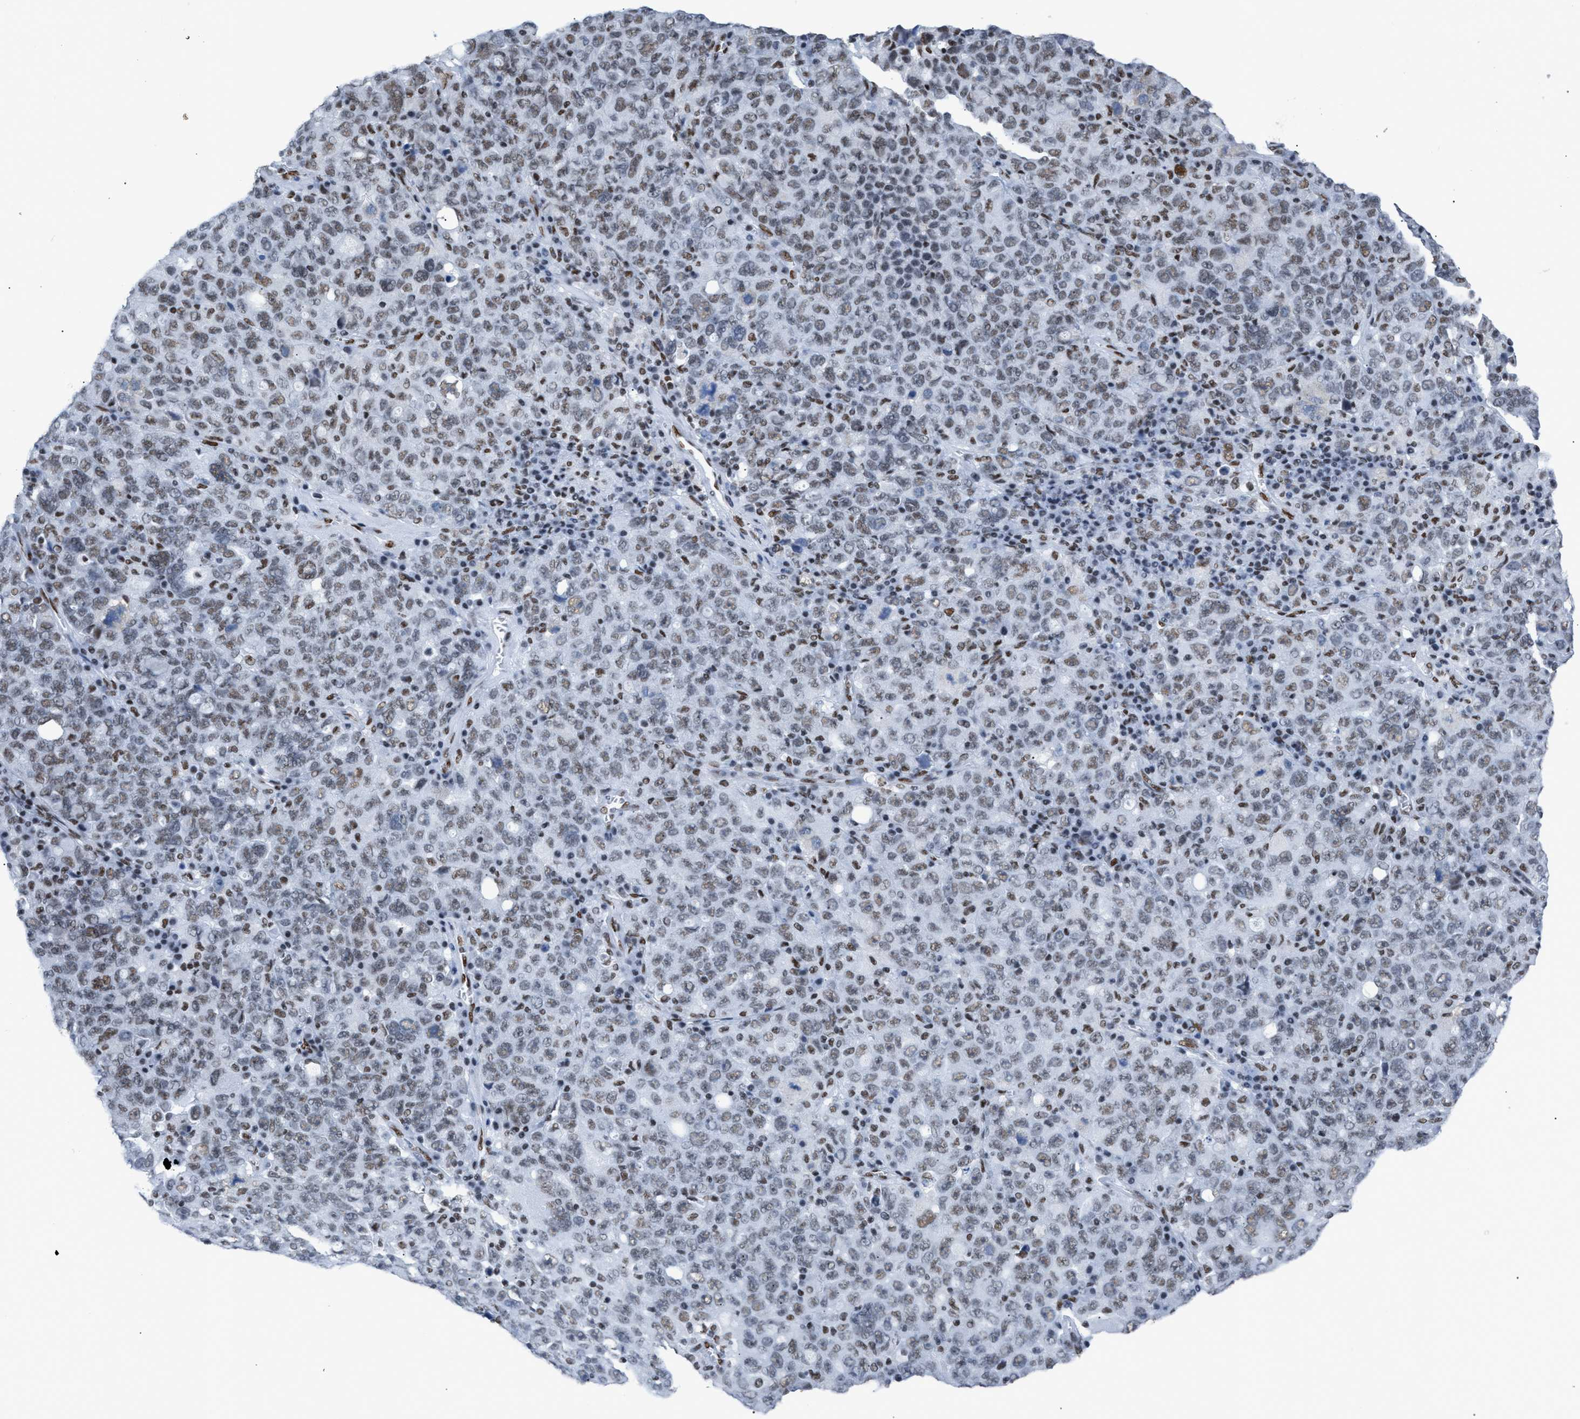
{"staining": {"intensity": "weak", "quantity": "25%-75%", "location": "nuclear"}, "tissue": "ovarian cancer", "cell_type": "Tumor cells", "image_type": "cancer", "snomed": [{"axis": "morphology", "description": "Carcinoma, endometroid"}, {"axis": "topography", "description": "Ovary"}], "caption": "Immunohistochemistry (IHC) micrograph of neoplastic tissue: human ovarian cancer (endometroid carcinoma) stained using immunohistochemistry reveals low levels of weak protein expression localized specifically in the nuclear of tumor cells, appearing as a nuclear brown color.", "gene": "CCAR2", "patient": {"sex": "female", "age": 62}}